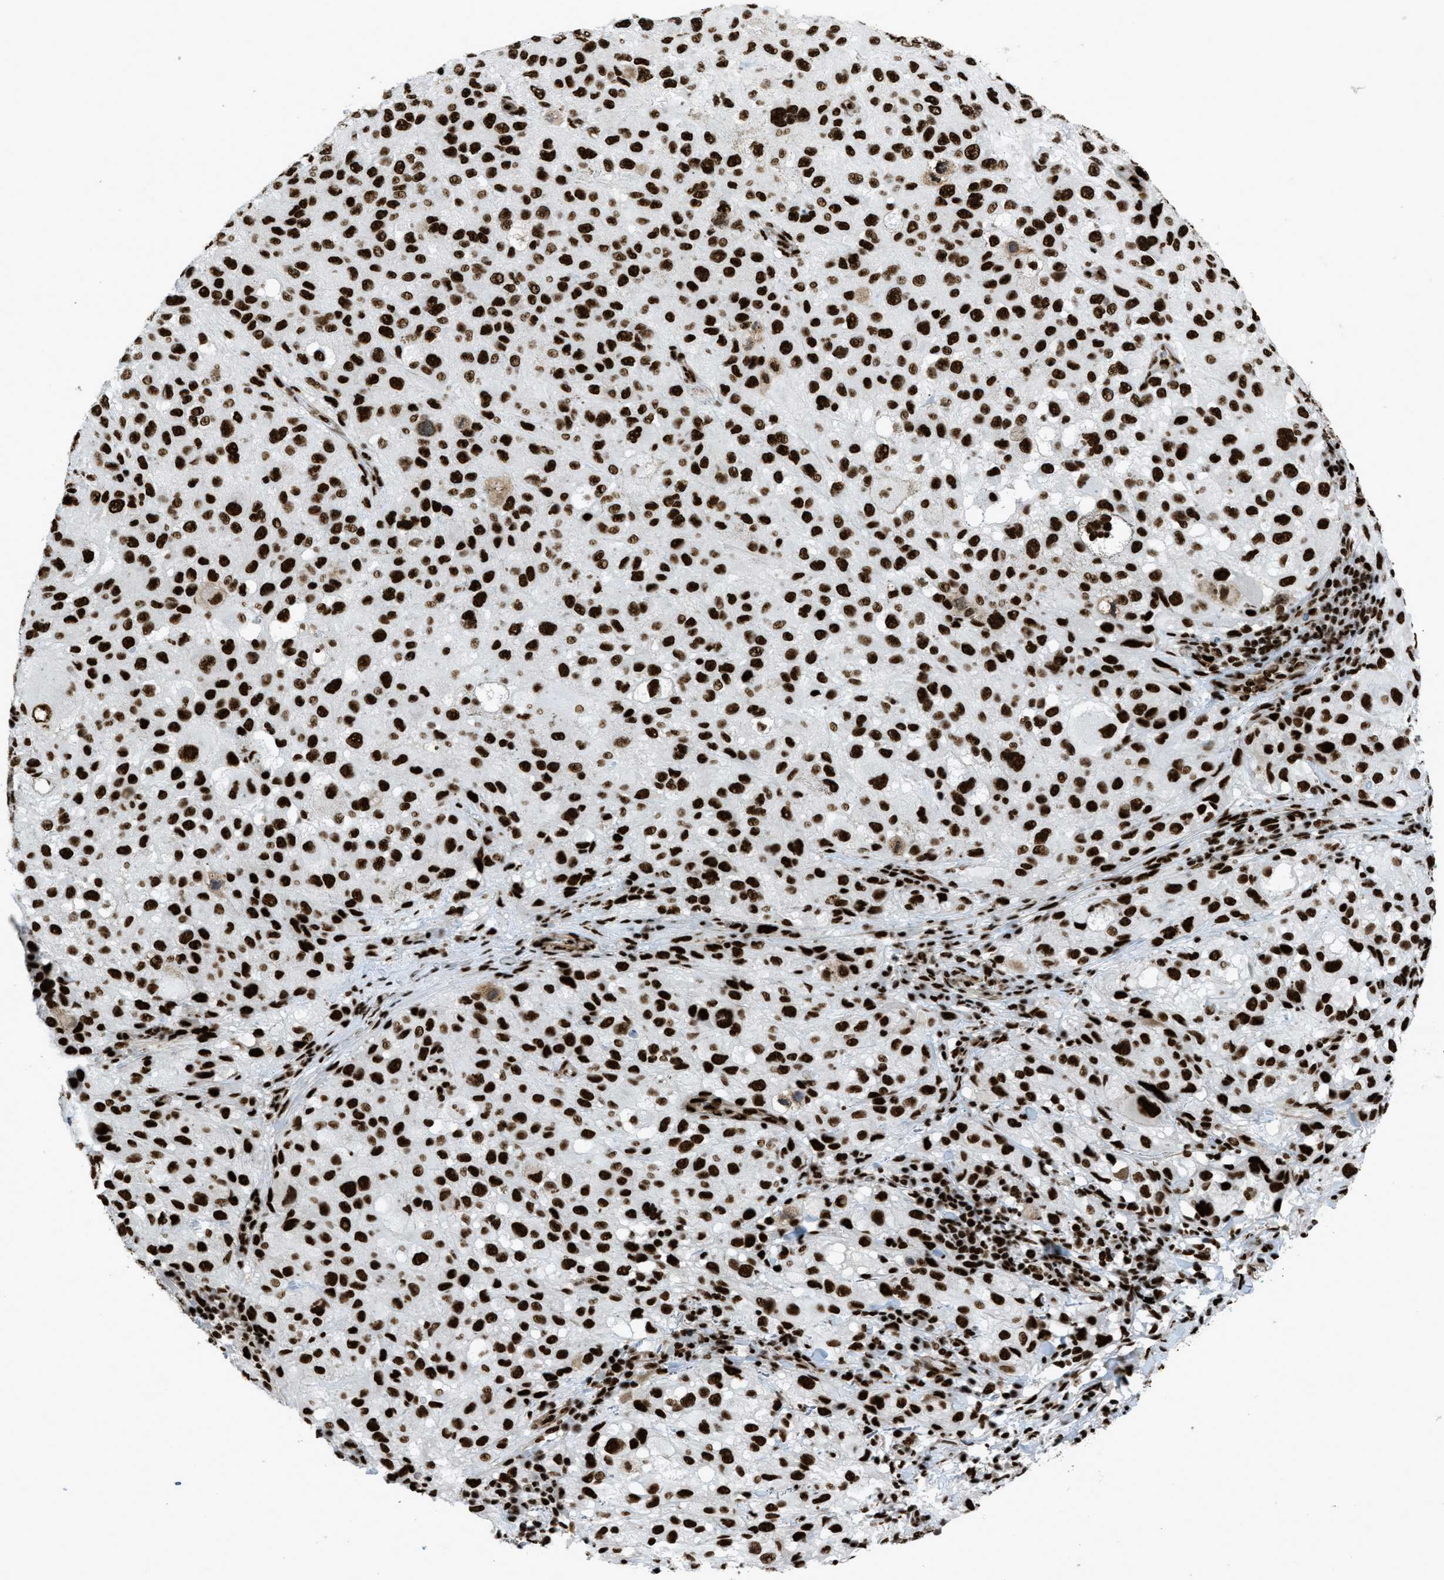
{"staining": {"intensity": "strong", "quantity": ">75%", "location": "nuclear"}, "tissue": "melanoma", "cell_type": "Tumor cells", "image_type": "cancer", "snomed": [{"axis": "morphology", "description": "Necrosis, NOS"}, {"axis": "morphology", "description": "Malignant melanoma, NOS"}, {"axis": "topography", "description": "Skin"}], "caption": "Melanoma stained with a brown dye displays strong nuclear positive expression in about >75% of tumor cells.", "gene": "ZNF207", "patient": {"sex": "female", "age": 87}}